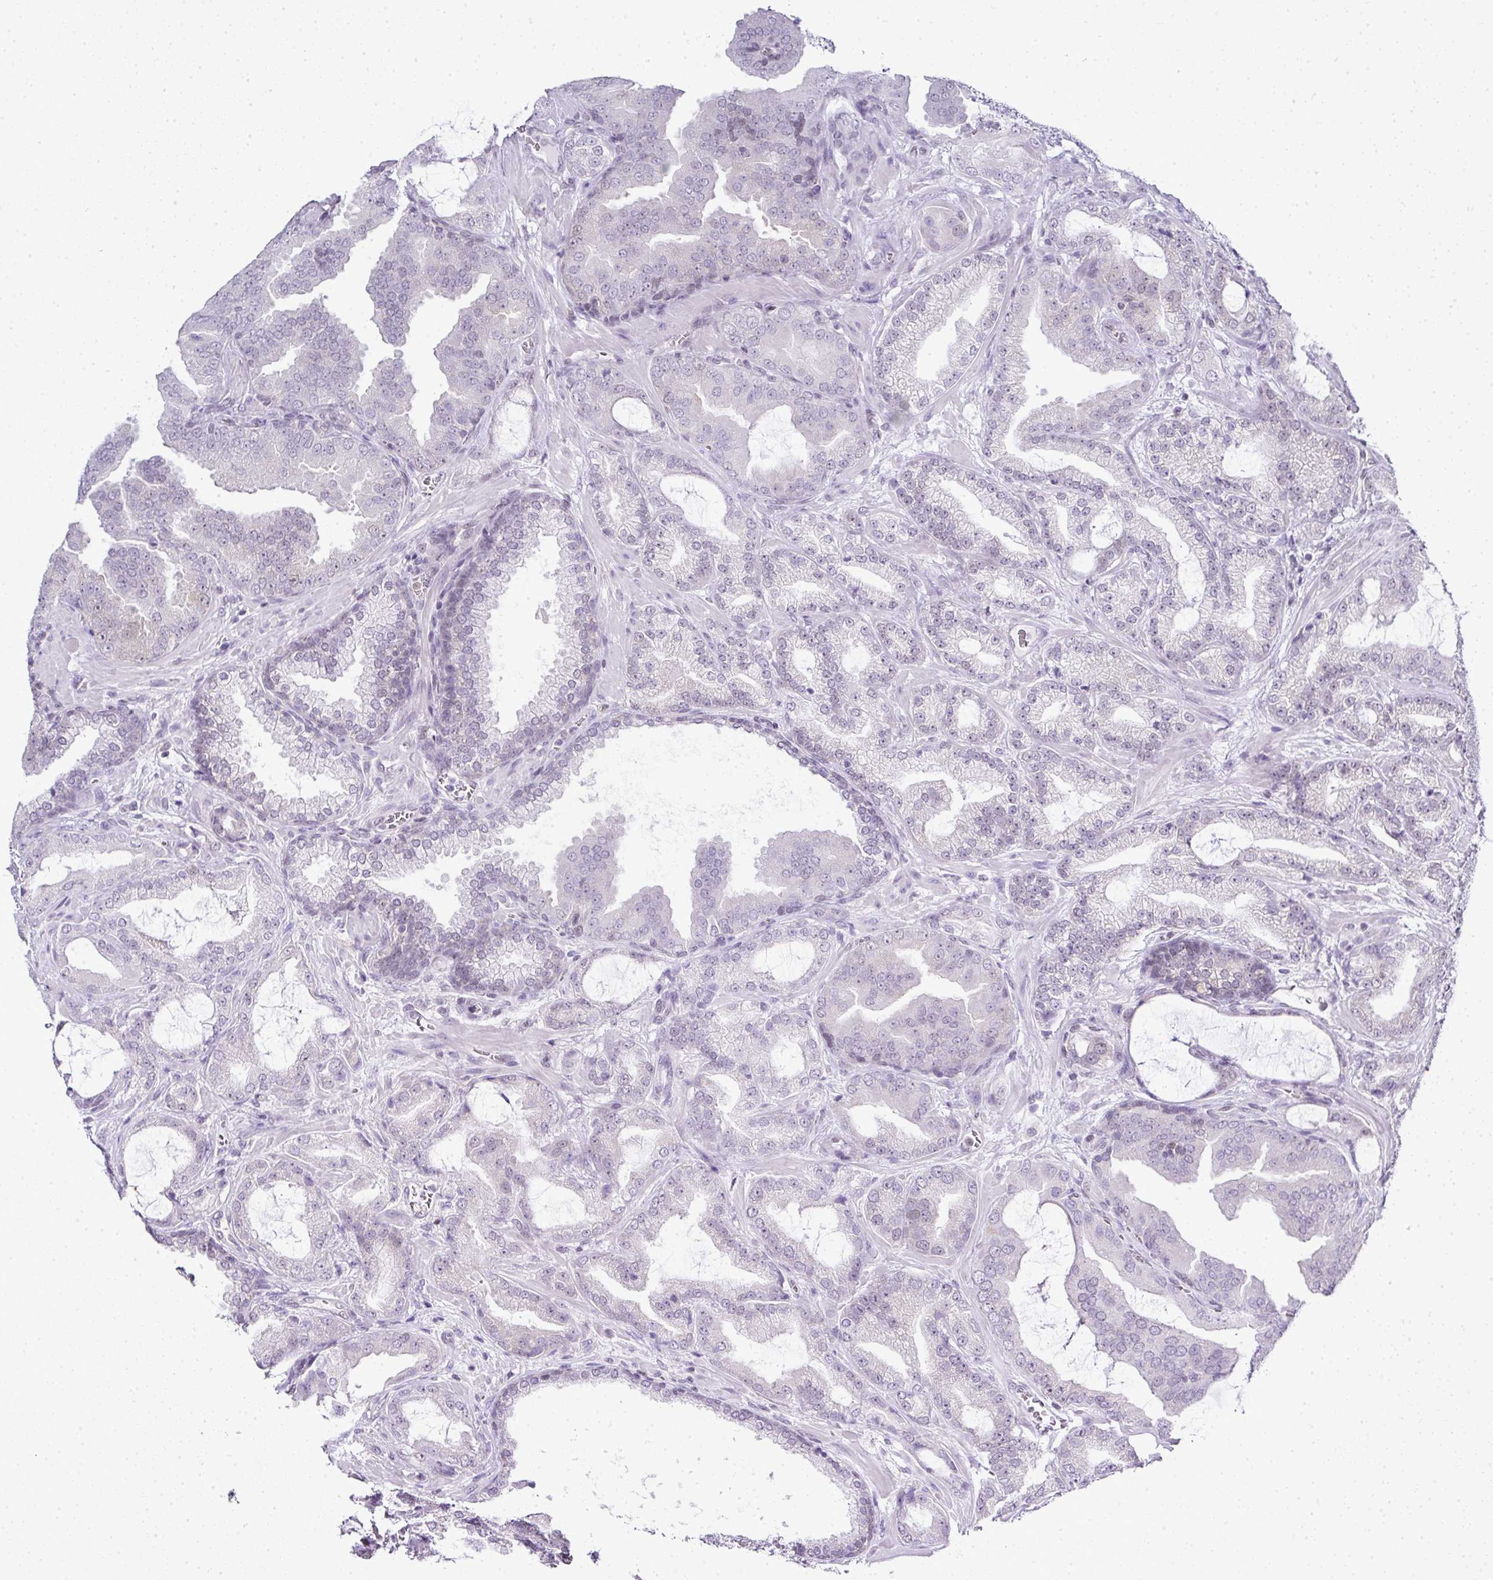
{"staining": {"intensity": "negative", "quantity": "none", "location": "none"}, "tissue": "prostate cancer", "cell_type": "Tumor cells", "image_type": "cancer", "snomed": [{"axis": "morphology", "description": "Adenocarcinoma, High grade"}, {"axis": "topography", "description": "Prostate"}], "caption": "An image of prostate cancer (high-grade adenocarcinoma) stained for a protein shows no brown staining in tumor cells. (DAB (3,3'-diaminobenzidine) IHC with hematoxylin counter stain).", "gene": "FAM32A", "patient": {"sex": "male", "age": 68}}